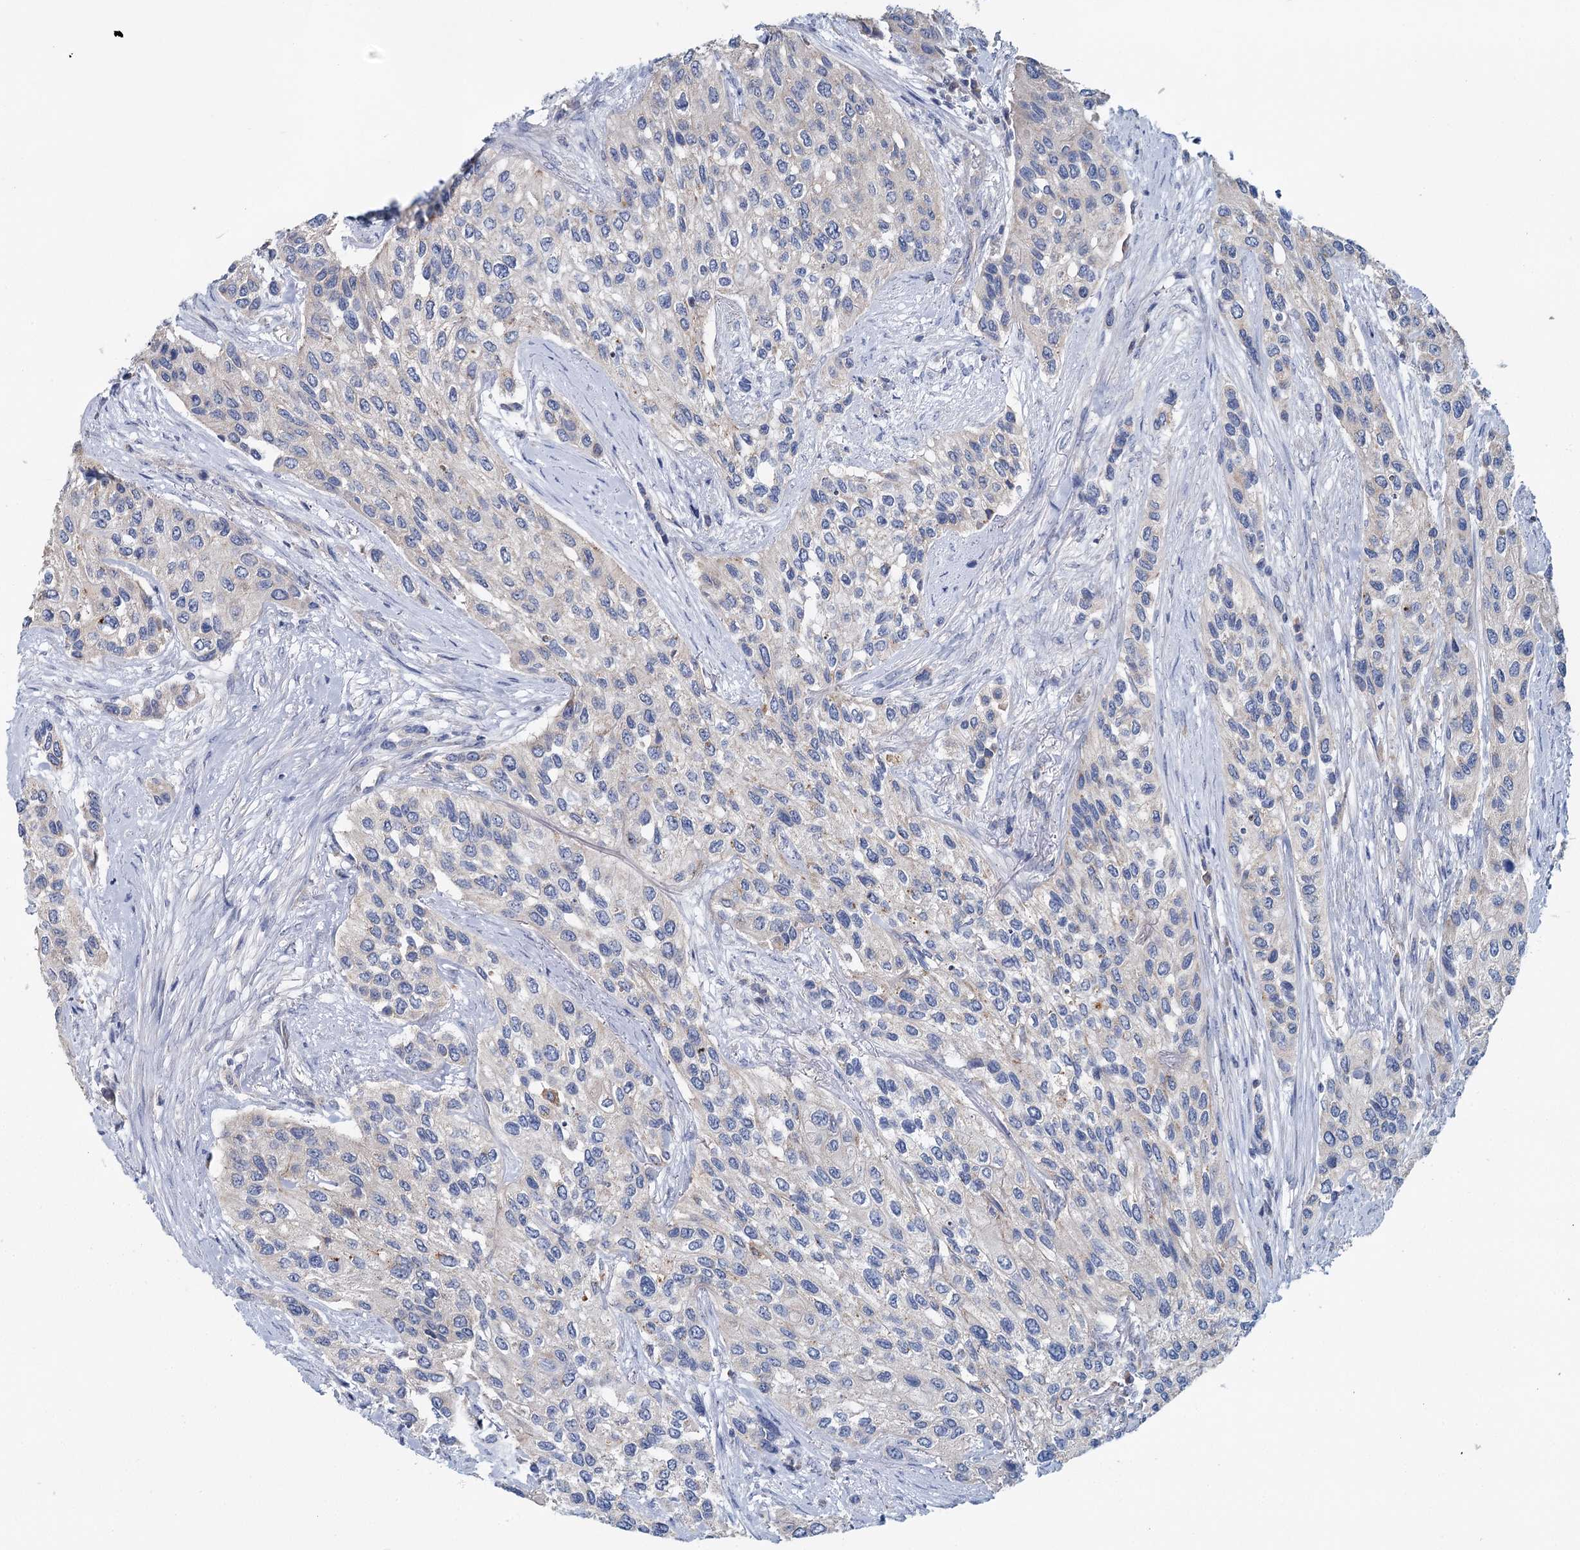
{"staining": {"intensity": "negative", "quantity": "none", "location": "none"}, "tissue": "urothelial cancer", "cell_type": "Tumor cells", "image_type": "cancer", "snomed": [{"axis": "morphology", "description": "Normal tissue, NOS"}, {"axis": "morphology", "description": "Urothelial carcinoma, High grade"}, {"axis": "topography", "description": "Vascular tissue"}, {"axis": "topography", "description": "Urinary bladder"}], "caption": "IHC photomicrograph of neoplastic tissue: urothelial cancer stained with DAB reveals no significant protein positivity in tumor cells.", "gene": "ANKRD16", "patient": {"sex": "female", "age": 56}}